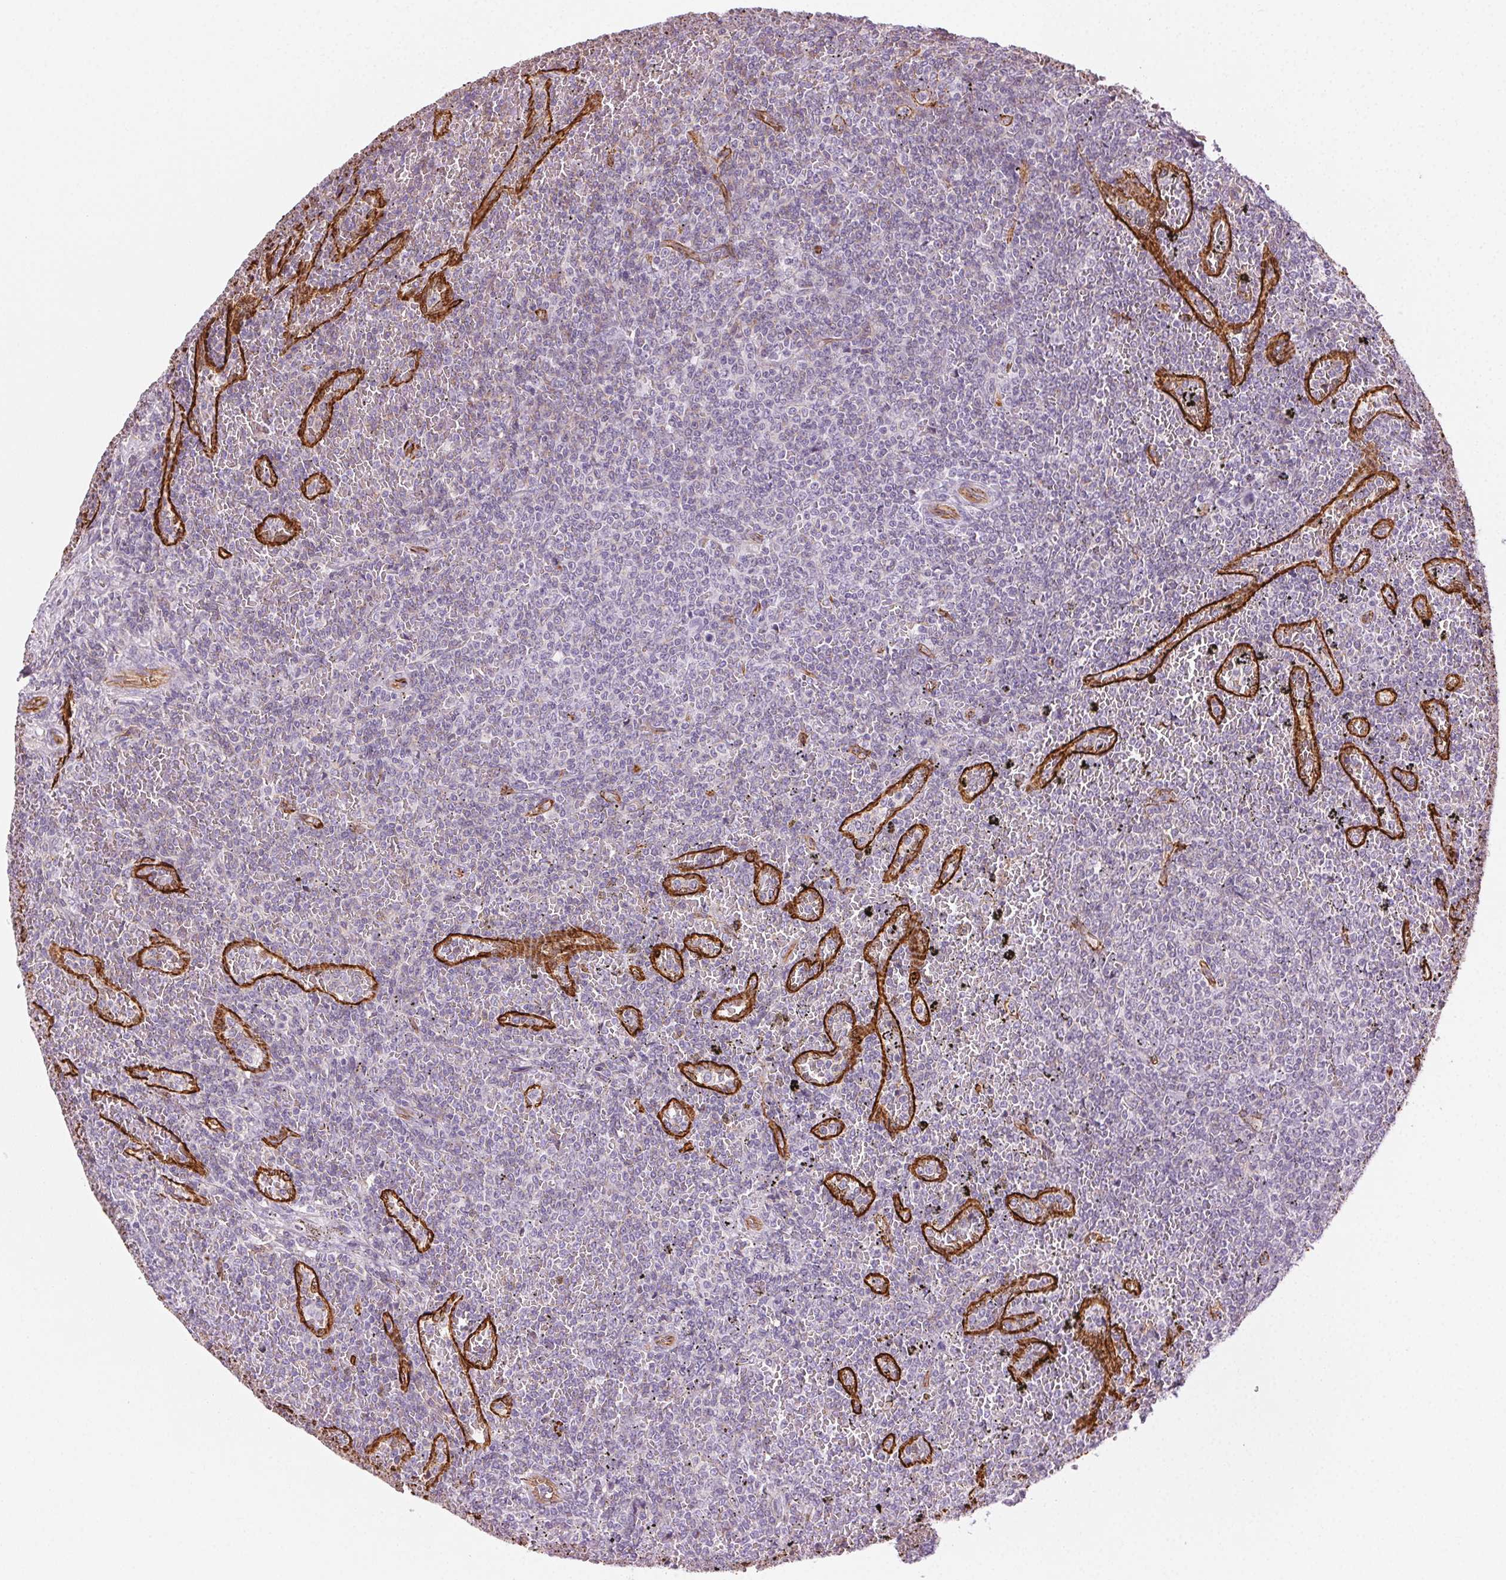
{"staining": {"intensity": "negative", "quantity": "none", "location": "none"}, "tissue": "lymphoma", "cell_type": "Tumor cells", "image_type": "cancer", "snomed": [{"axis": "morphology", "description": "Malignant lymphoma, non-Hodgkin's type, Low grade"}, {"axis": "topography", "description": "Spleen"}], "caption": "Tumor cells show no significant protein positivity in malignant lymphoma, non-Hodgkin's type (low-grade).", "gene": "AIF1L", "patient": {"sex": "female", "age": 77}}